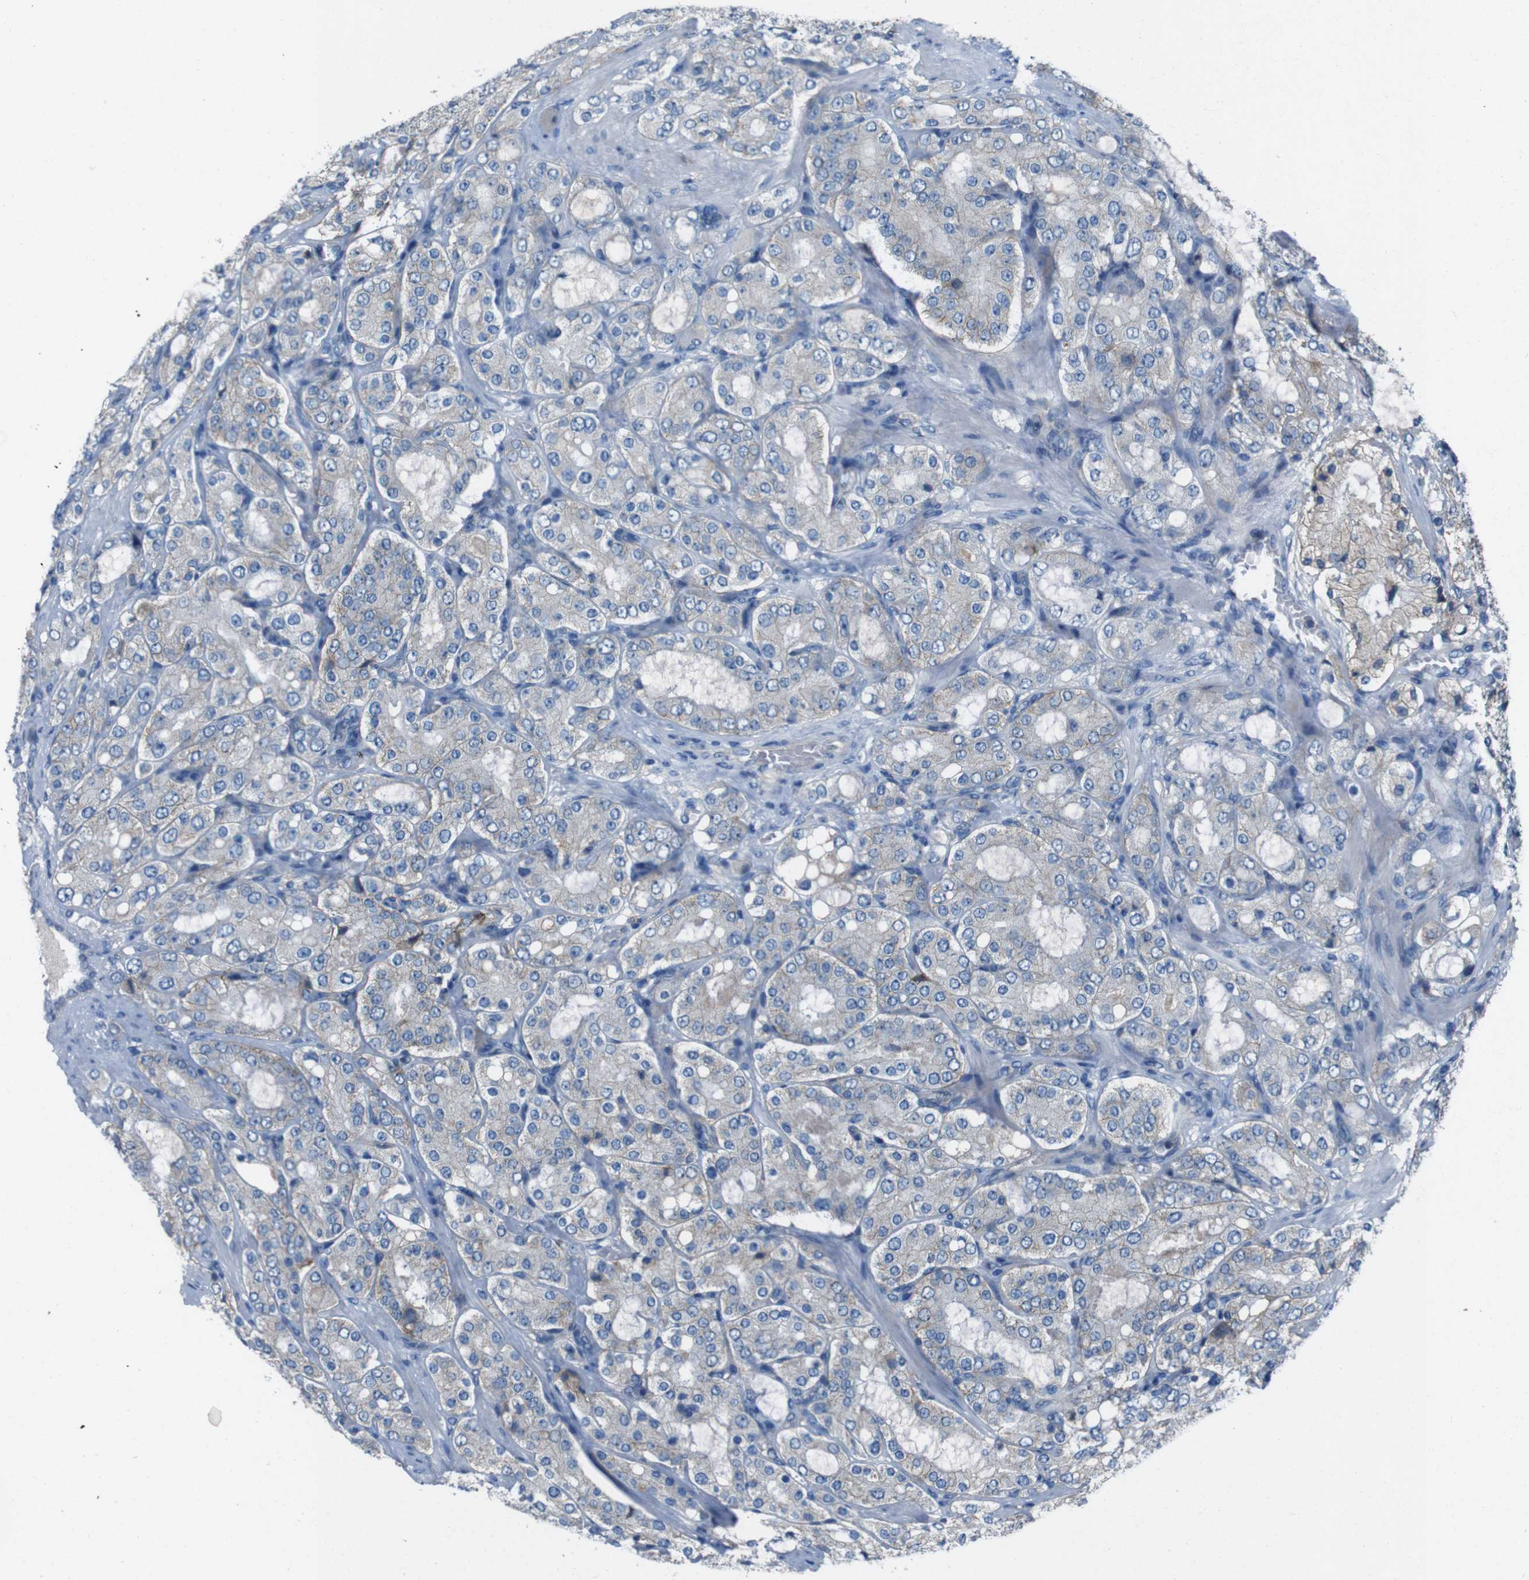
{"staining": {"intensity": "negative", "quantity": "none", "location": "none"}, "tissue": "prostate cancer", "cell_type": "Tumor cells", "image_type": "cancer", "snomed": [{"axis": "morphology", "description": "Adenocarcinoma, High grade"}, {"axis": "topography", "description": "Prostate"}], "caption": "Immunohistochemical staining of prostate cancer shows no significant expression in tumor cells.", "gene": "PVR", "patient": {"sex": "male", "age": 65}}